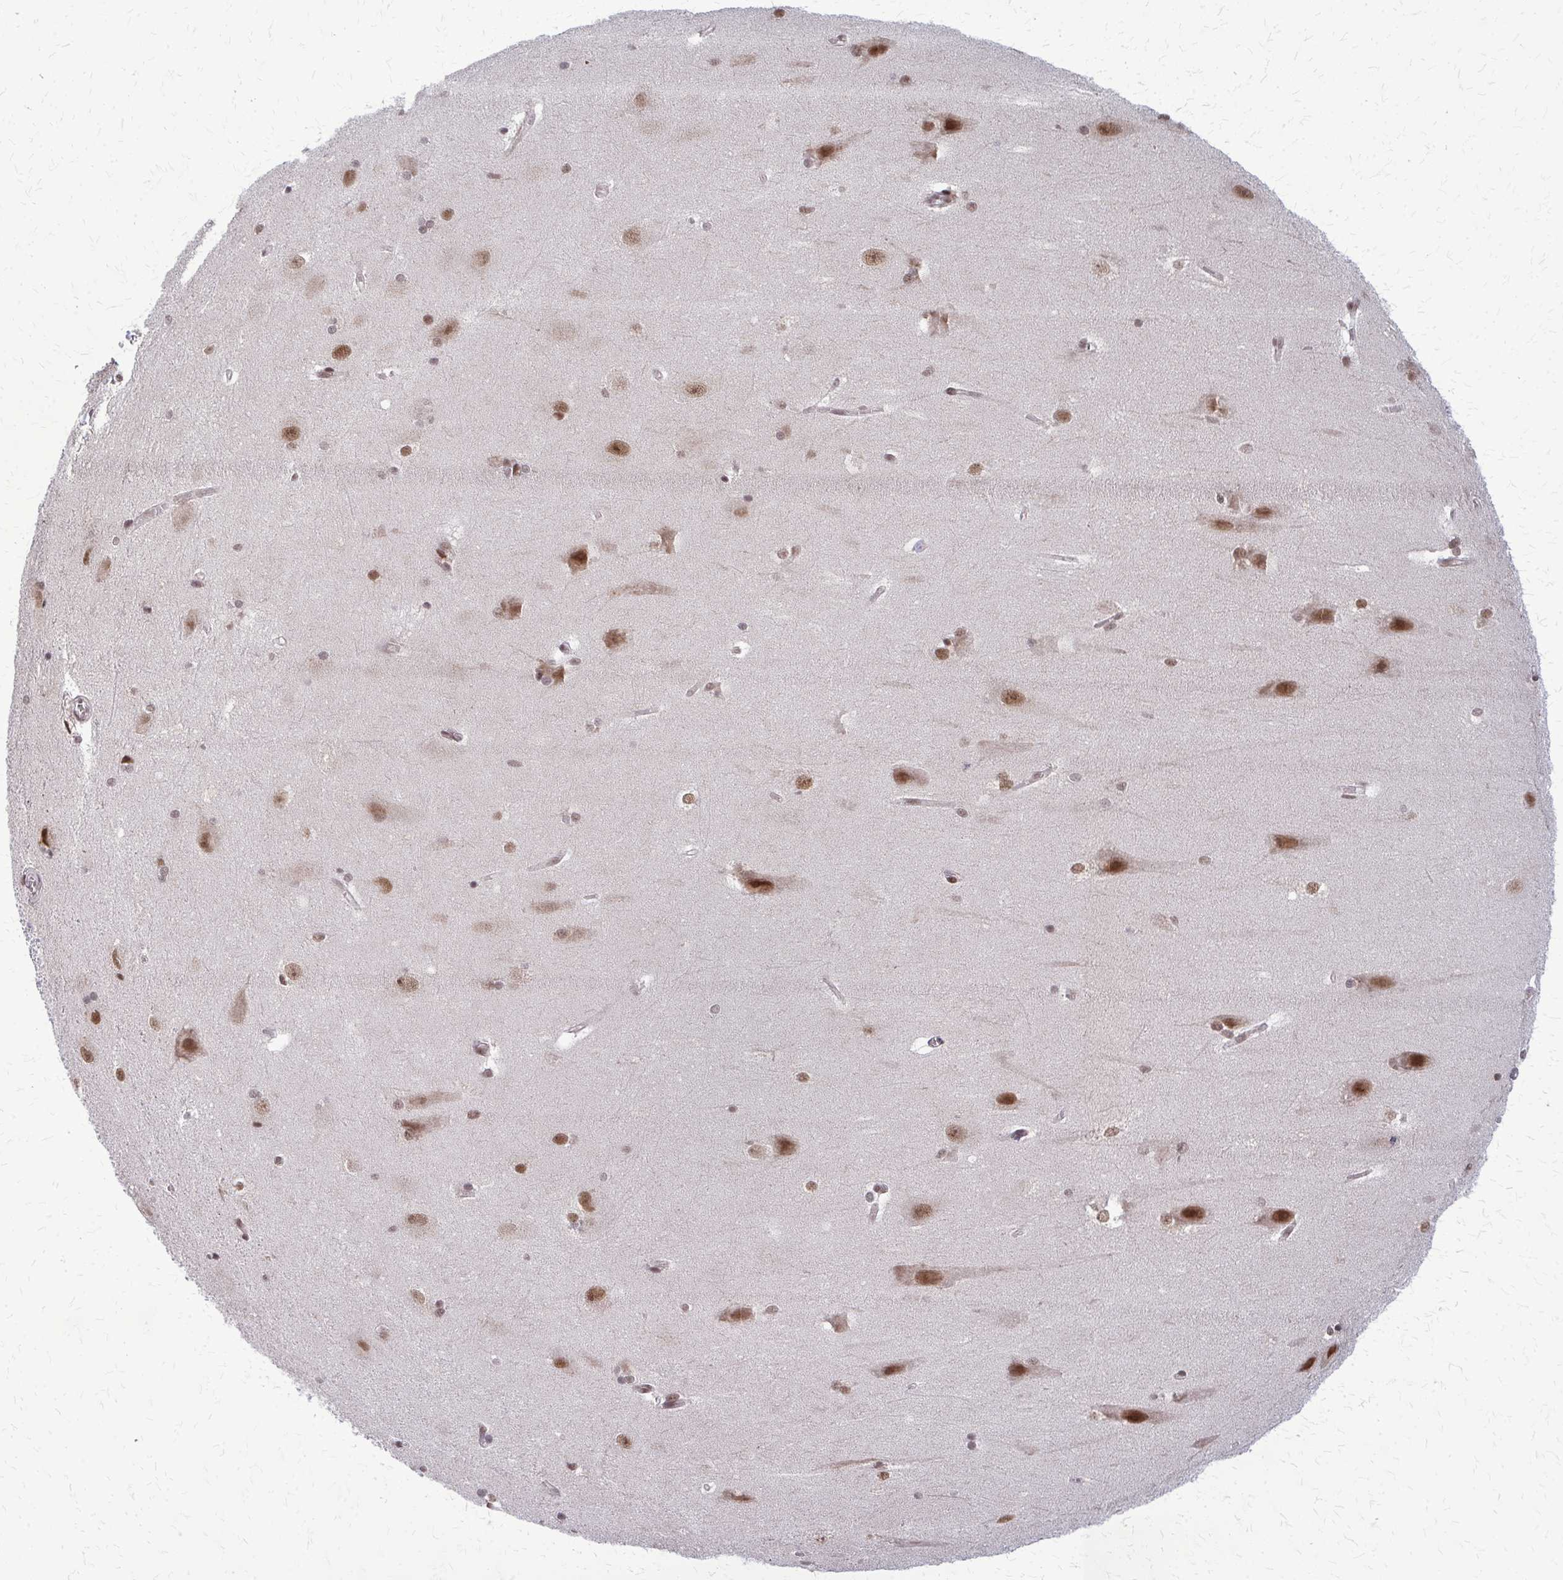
{"staining": {"intensity": "moderate", "quantity": ">75%", "location": "nuclear"}, "tissue": "hippocampus", "cell_type": "Glial cells", "image_type": "normal", "snomed": [{"axis": "morphology", "description": "Normal tissue, NOS"}, {"axis": "topography", "description": "Cerebral cortex"}, {"axis": "topography", "description": "Hippocampus"}], "caption": "Immunohistochemistry (IHC) micrograph of normal hippocampus: hippocampus stained using immunohistochemistry demonstrates medium levels of moderate protein expression localized specifically in the nuclear of glial cells, appearing as a nuclear brown color.", "gene": "HDAC3", "patient": {"sex": "female", "age": 19}}